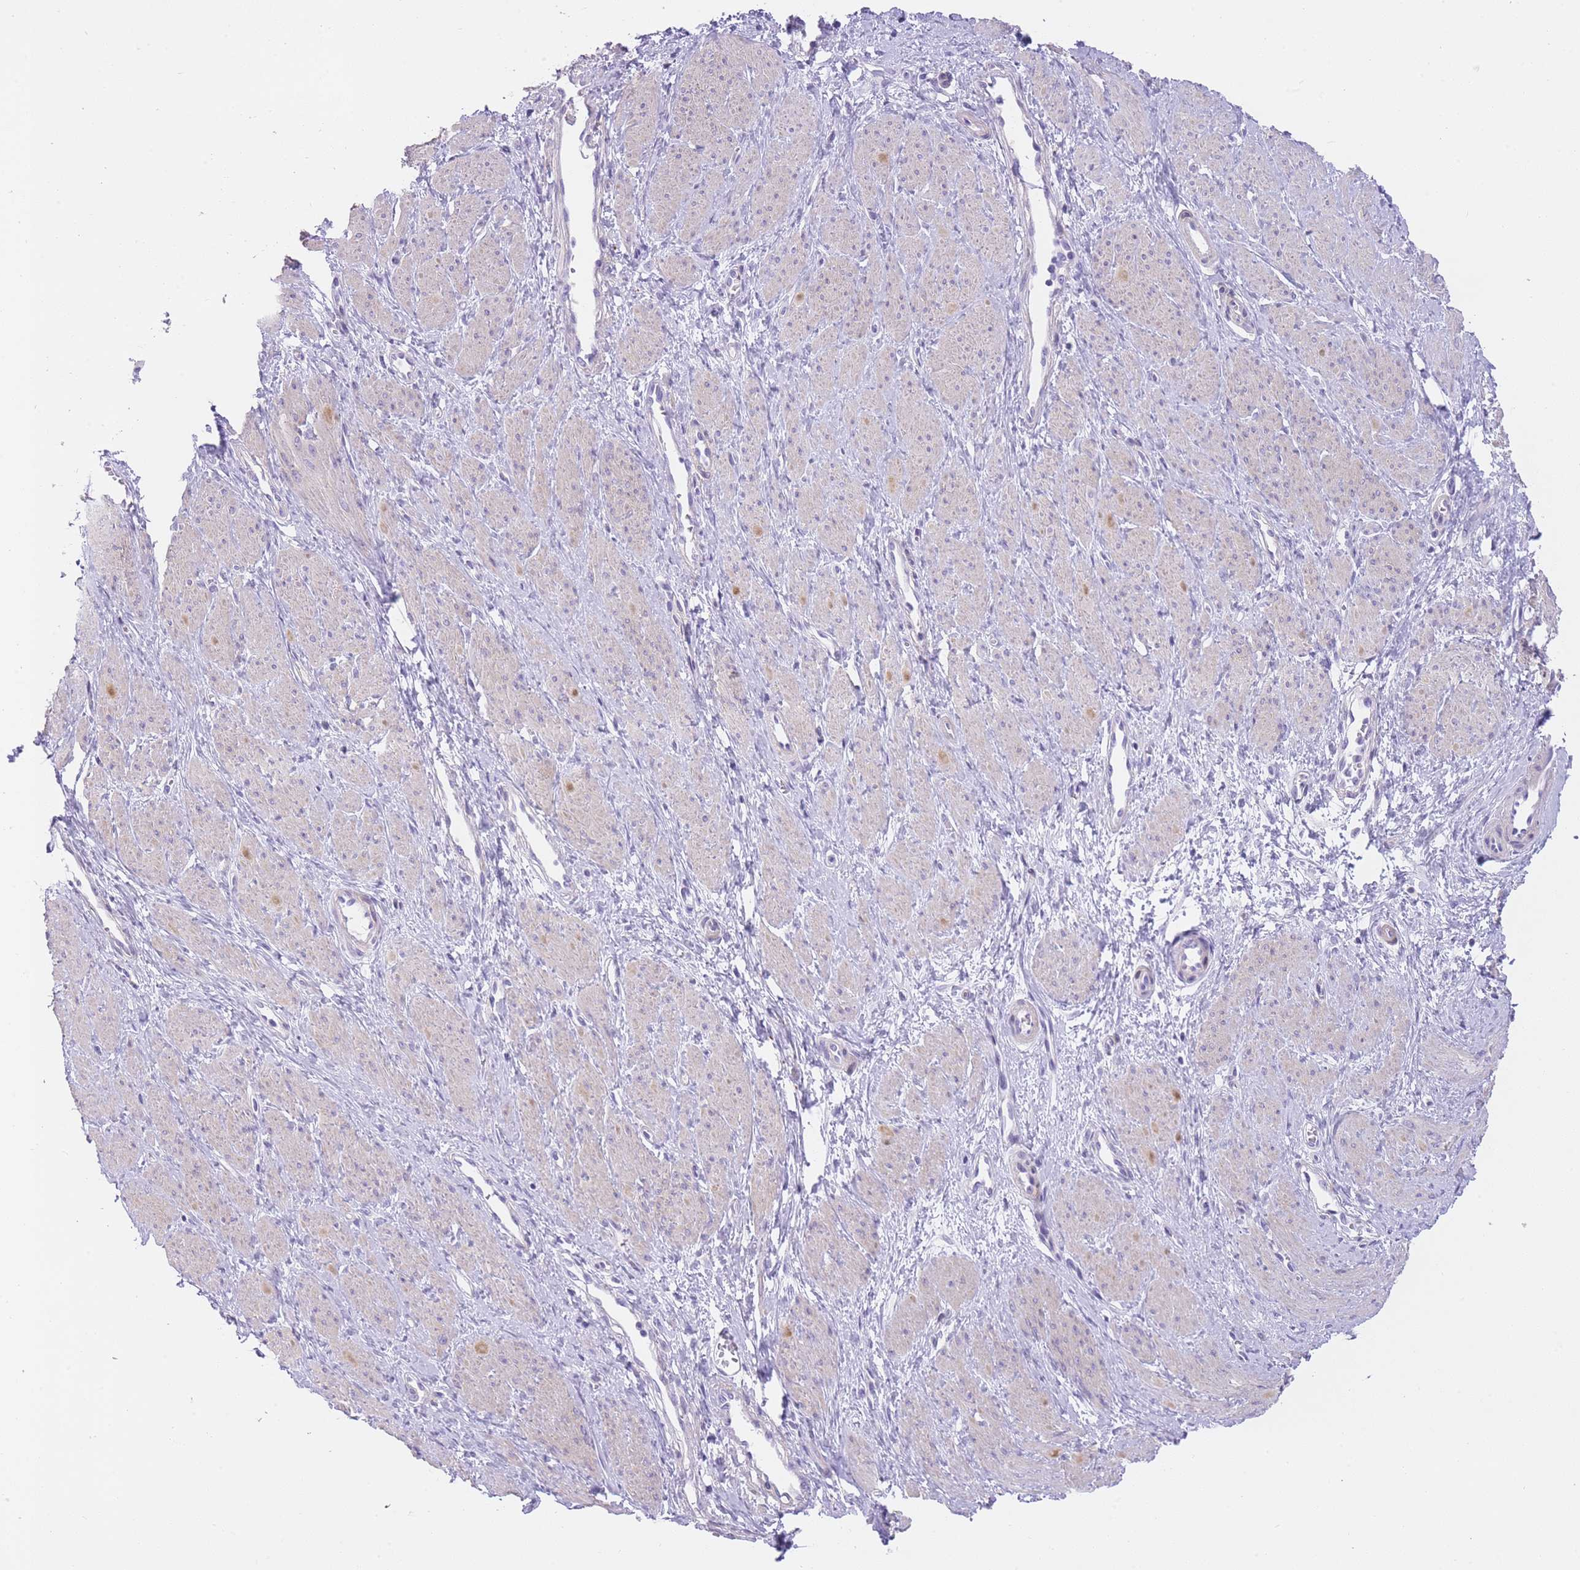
{"staining": {"intensity": "weak", "quantity": "<25%", "location": "cytoplasmic/membranous"}, "tissue": "smooth muscle", "cell_type": "Smooth muscle cells", "image_type": "normal", "snomed": [{"axis": "morphology", "description": "Normal tissue, NOS"}, {"axis": "topography", "description": "Smooth muscle"}, {"axis": "topography", "description": "Uterus"}], "caption": "Immunohistochemical staining of normal smooth muscle exhibits no significant positivity in smooth muscle cells. Brightfield microscopy of immunohistochemistry stained with DAB (brown) and hematoxylin (blue), captured at high magnification.", "gene": "OR11H12", "patient": {"sex": "female", "age": 39}}